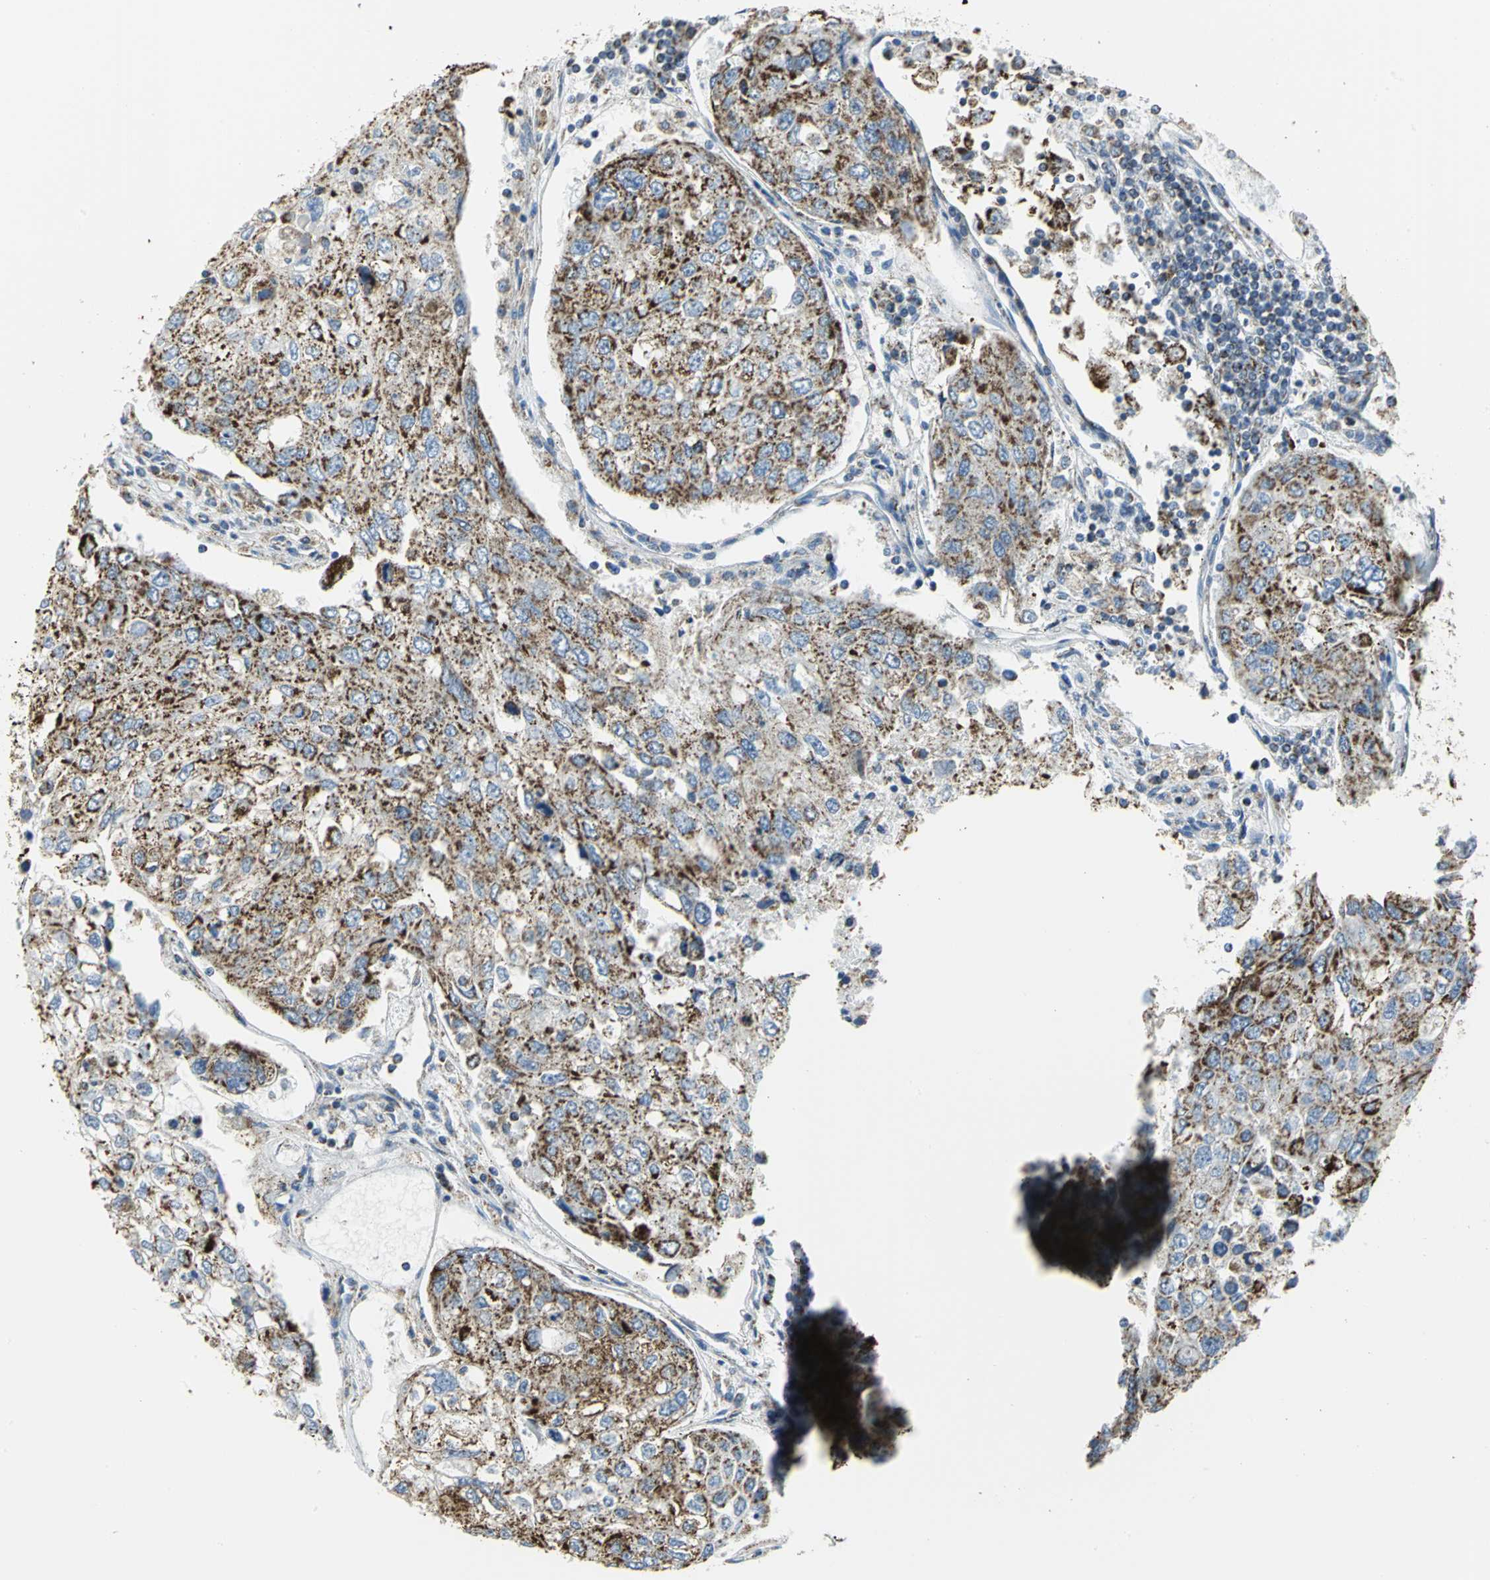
{"staining": {"intensity": "moderate", "quantity": ">75%", "location": "cytoplasmic/membranous"}, "tissue": "urothelial cancer", "cell_type": "Tumor cells", "image_type": "cancer", "snomed": [{"axis": "morphology", "description": "Urothelial carcinoma, High grade"}, {"axis": "topography", "description": "Lymph node"}, {"axis": "topography", "description": "Urinary bladder"}], "caption": "DAB immunohistochemical staining of urothelial cancer displays moderate cytoplasmic/membranous protein staining in approximately >75% of tumor cells.", "gene": "NTRK1", "patient": {"sex": "male", "age": 51}}